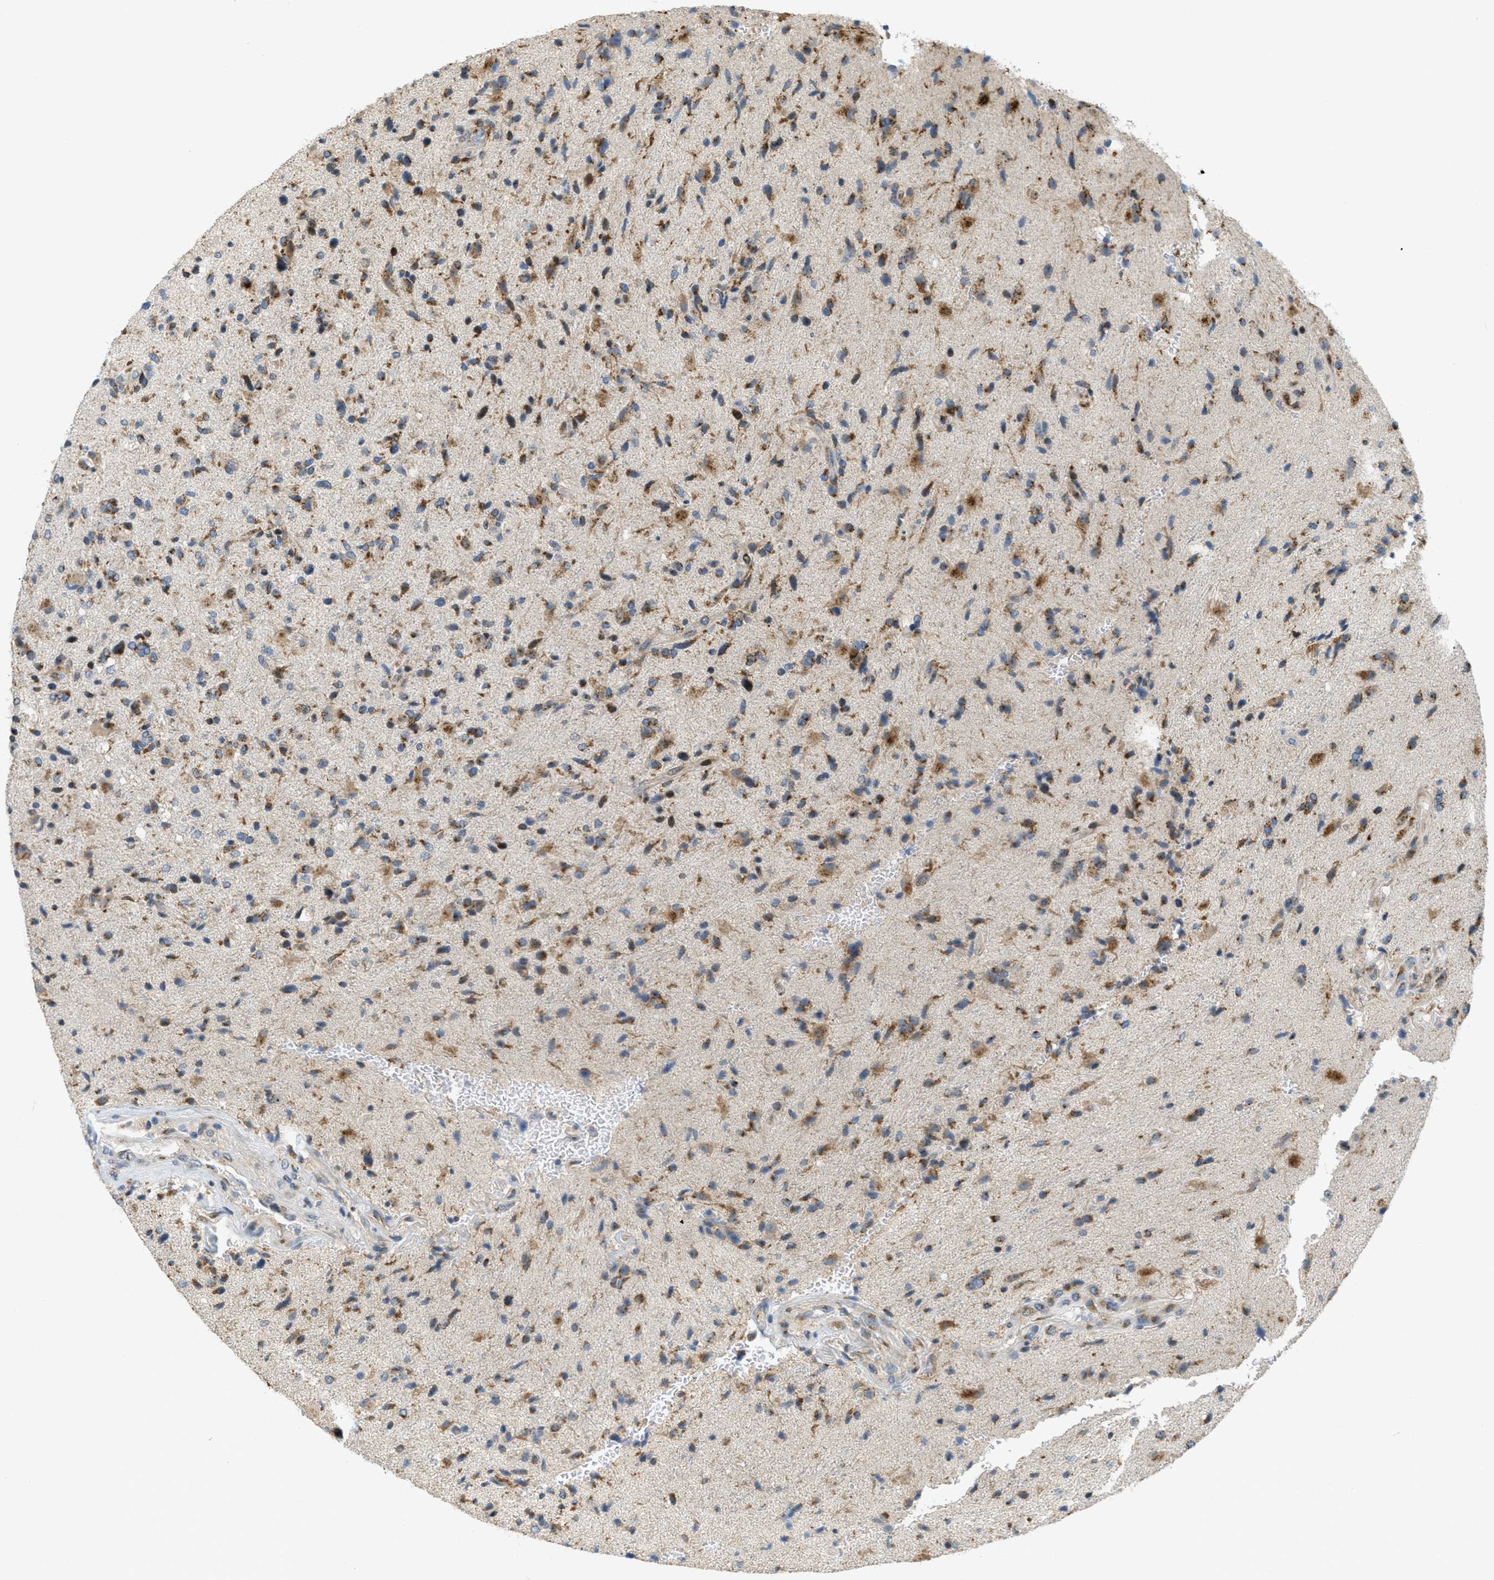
{"staining": {"intensity": "moderate", "quantity": ">75%", "location": "cytoplasmic/membranous"}, "tissue": "glioma", "cell_type": "Tumor cells", "image_type": "cancer", "snomed": [{"axis": "morphology", "description": "Glioma, malignant, High grade"}, {"axis": "topography", "description": "Brain"}], "caption": "This is an image of immunohistochemistry (IHC) staining of malignant high-grade glioma, which shows moderate staining in the cytoplasmic/membranous of tumor cells.", "gene": "ZFPL1", "patient": {"sex": "male", "age": 72}}